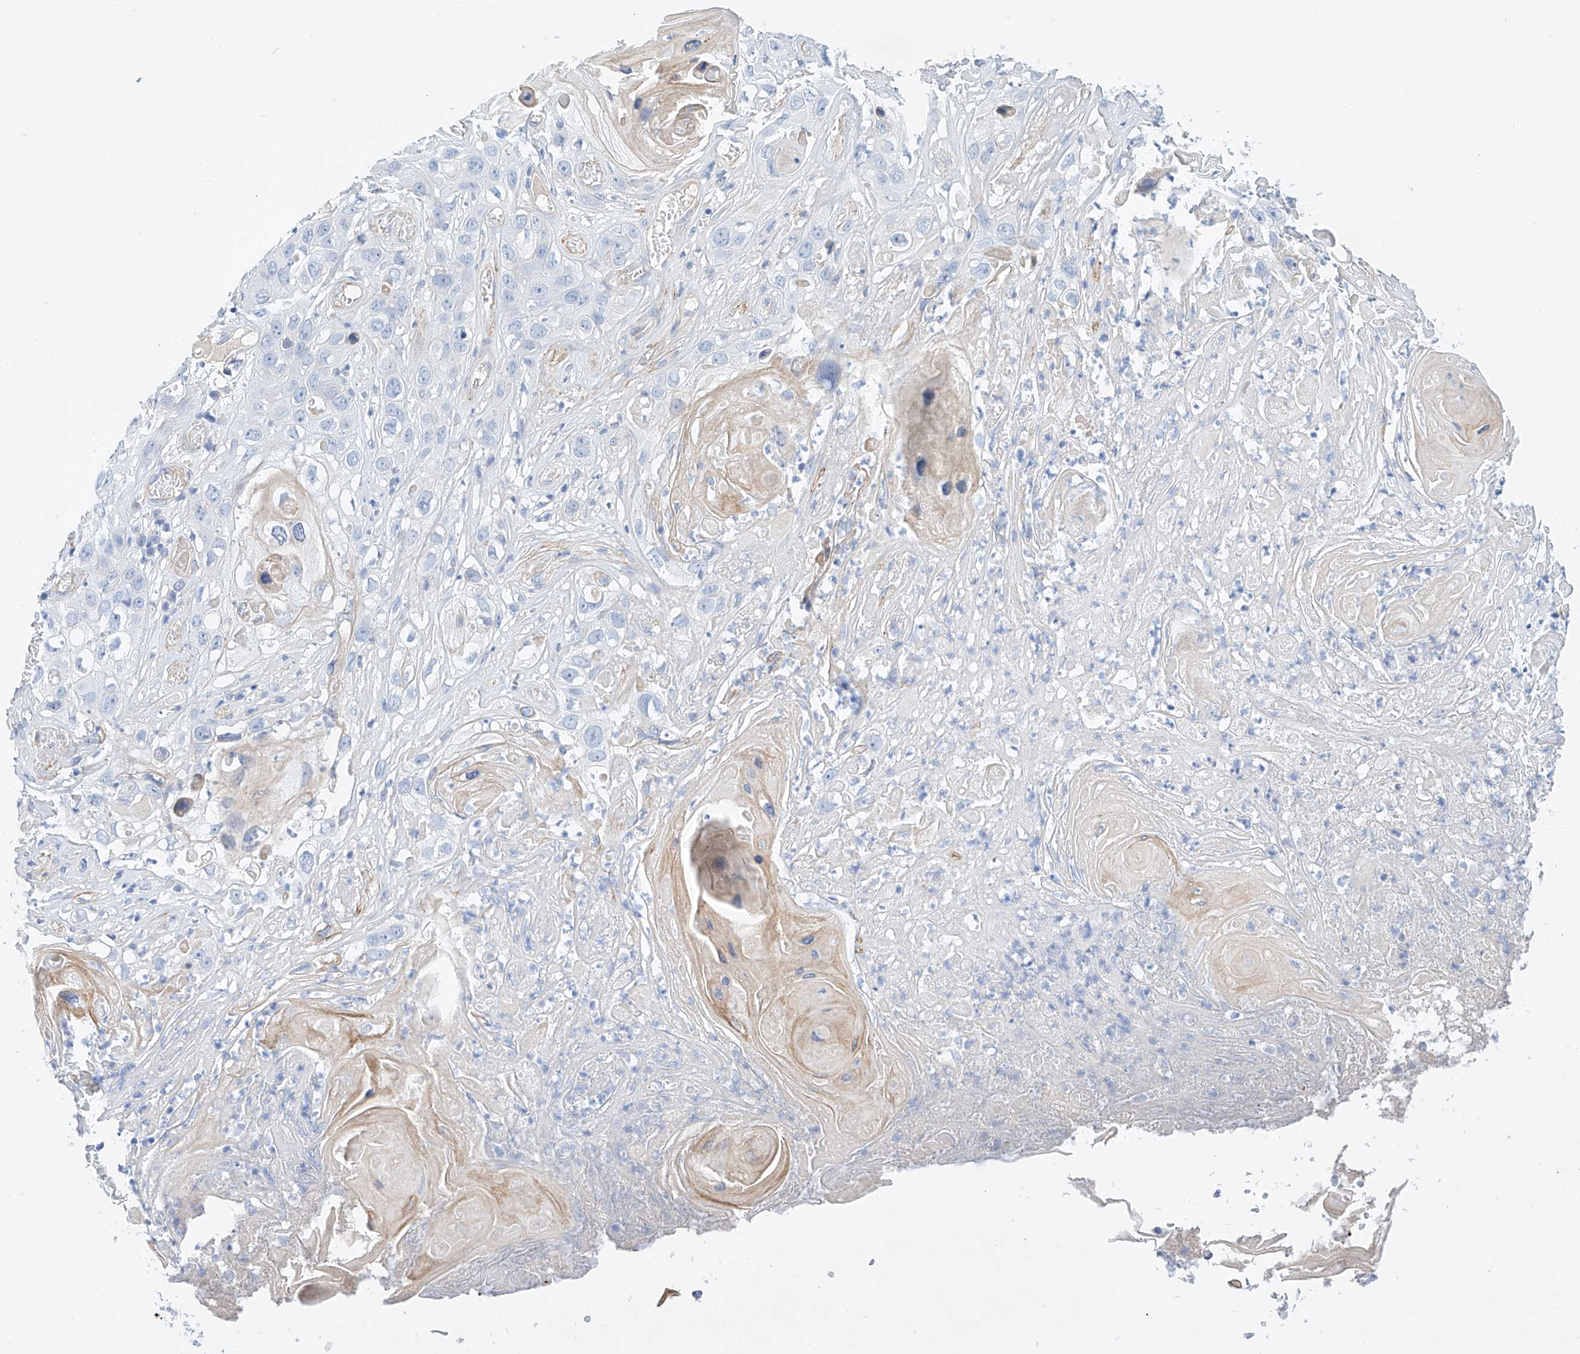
{"staining": {"intensity": "negative", "quantity": "none", "location": "none"}, "tissue": "skin cancer", "cell_type": "Tumor cells", "image_type": "cancer", "snomed": [{"axis": "morphology", "description": "Squamous cell carcinoma, NOS"}, {"axis": "topography", "description": "Skin"}], "caption": "Protein analysis of squamous cell carcinoma (skin) displays no significant positivity in tumor cells.", "gene": "SBSPON", "patient": {"sex": "male", "age": 55}}